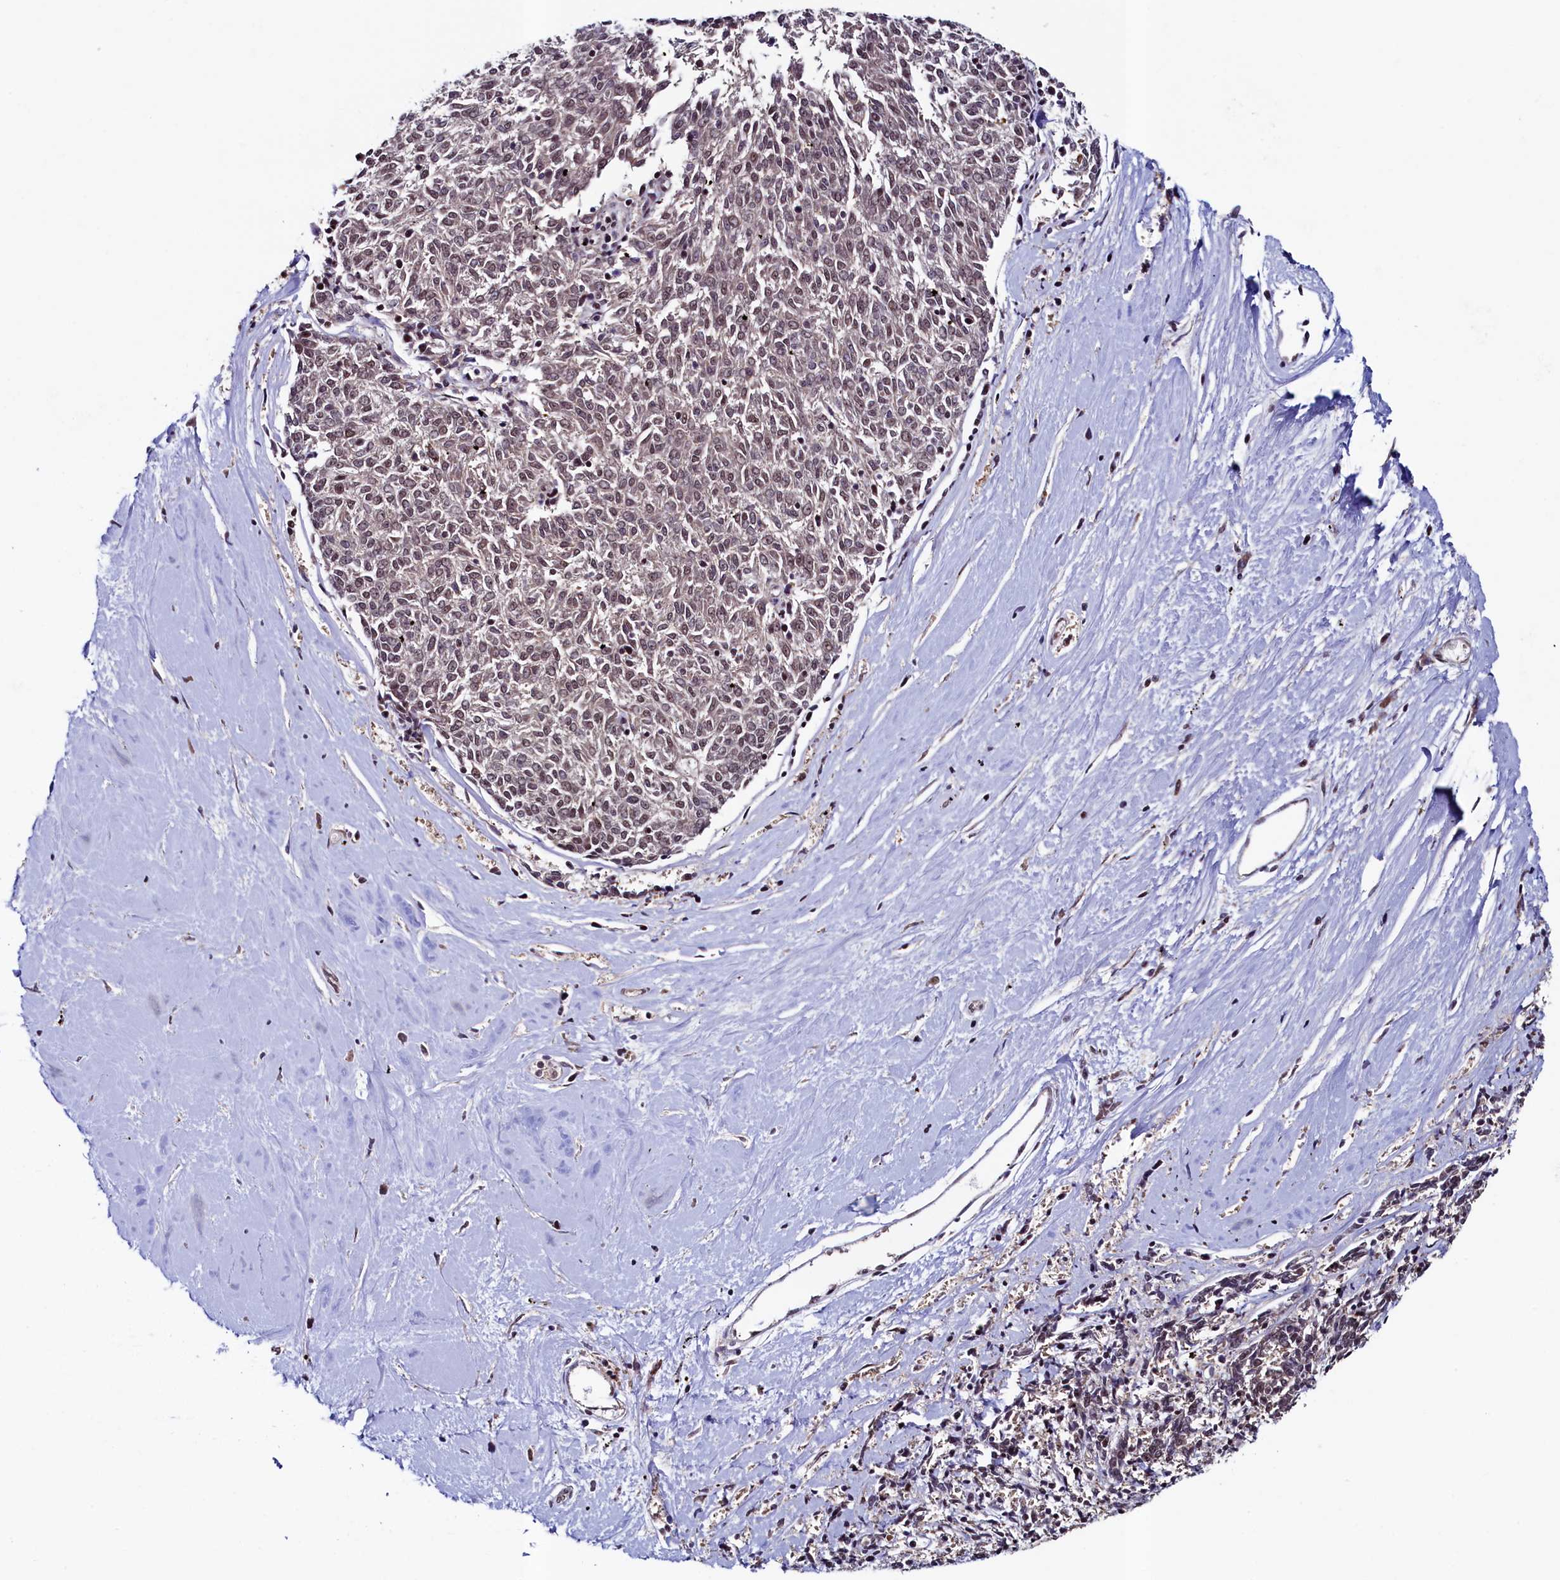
{"staining": {"intensity": "weak", "quantity": "25%-75%", "location": "nuclear"}, "tissue": "melanoma", "cell_type": "Tumor cells", "image_type": "cancer", "snomed": [{"axis": "morphology", "description": "Malignant melanoma, NOS"}, {"axis": "topography", "description": "Skin"}], "caption": "Brown immunohistochemical staining in melanoma exhibits weak nuclear staining in approximately 25%-75% of tumor cells. (IHC, brightfield microscopy, high magnification).", "gene": "LEO1", "patient": {"sex": "female", "age": 72}}